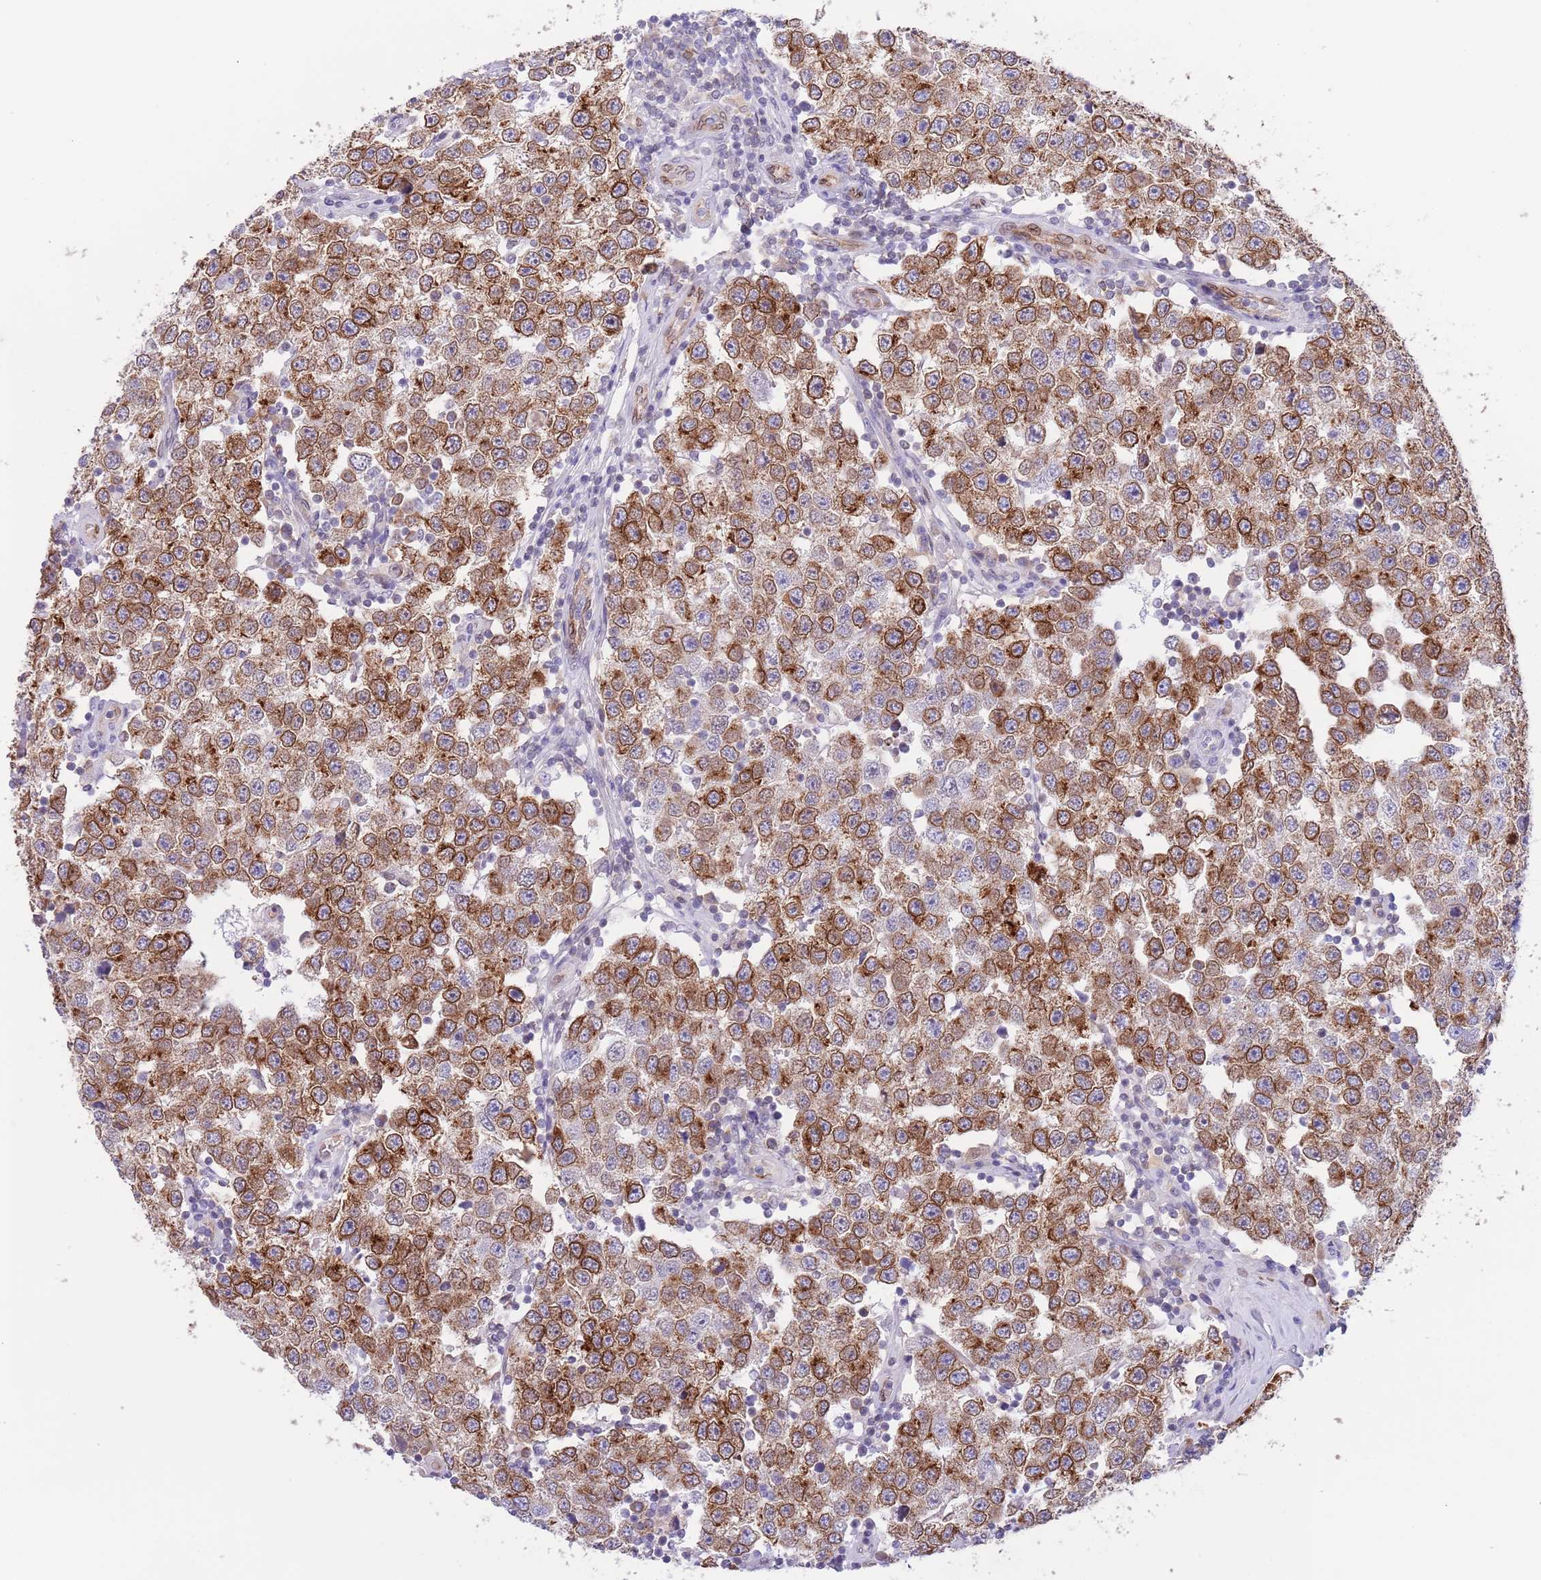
{"staining": {"intensity": "strong", "quantity": ">75%", "location": "cytoplasmic/membranous"}, "tissue": "testis cancer", "cell_type": "Tumor cells", "image_type": "cancer", "snomed": [{"axis": "morphology", "description": "Seminoma, NOS"}, {"axis": "topography", "description": "Testis"}], "caption": "This is a photomicrograph of immunohistochemistry staining of testis cancer, which shows strong positivity in the cytoplasmic/membranous of tumor cells.", "gene": "EBPL", "patient": {"sex": "male", "age": 34}}